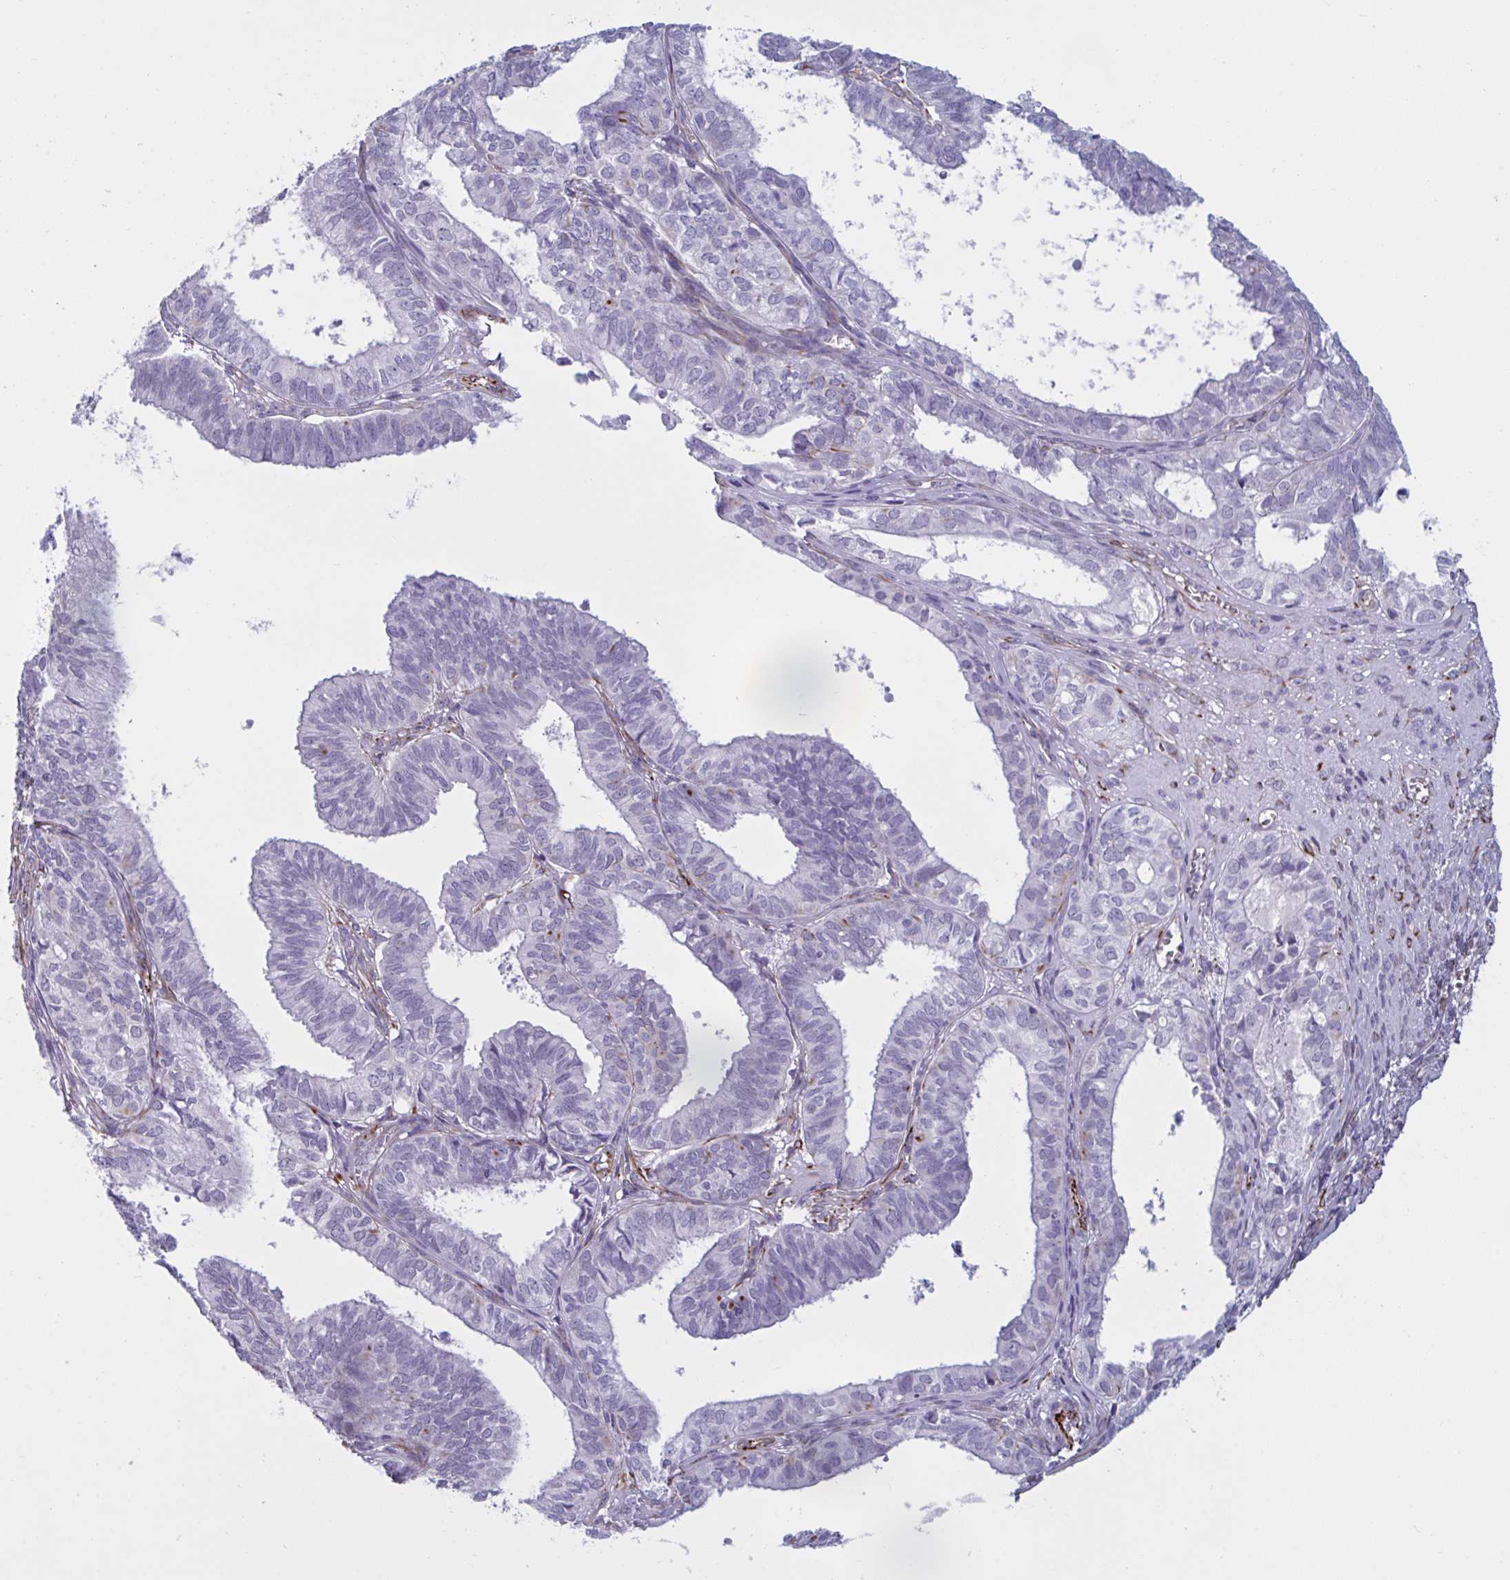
{"staining": {"intensity": "negative", "quantity": "none", "location": "none"}, "tissue": "ovarian cancer", "cell_type": "Tumor cells", "image_type": "cancer", "snomed": [{"axis": "morphology", "description": "Carcinoma, endometroid"}, {"axis": "topography", "description": "Ovary"}], "caption": "Tumor cells show no significant positivity in ovarian cancer.", "gene": "OR1L3", "patient": {"sex": "female", "age": 64}}